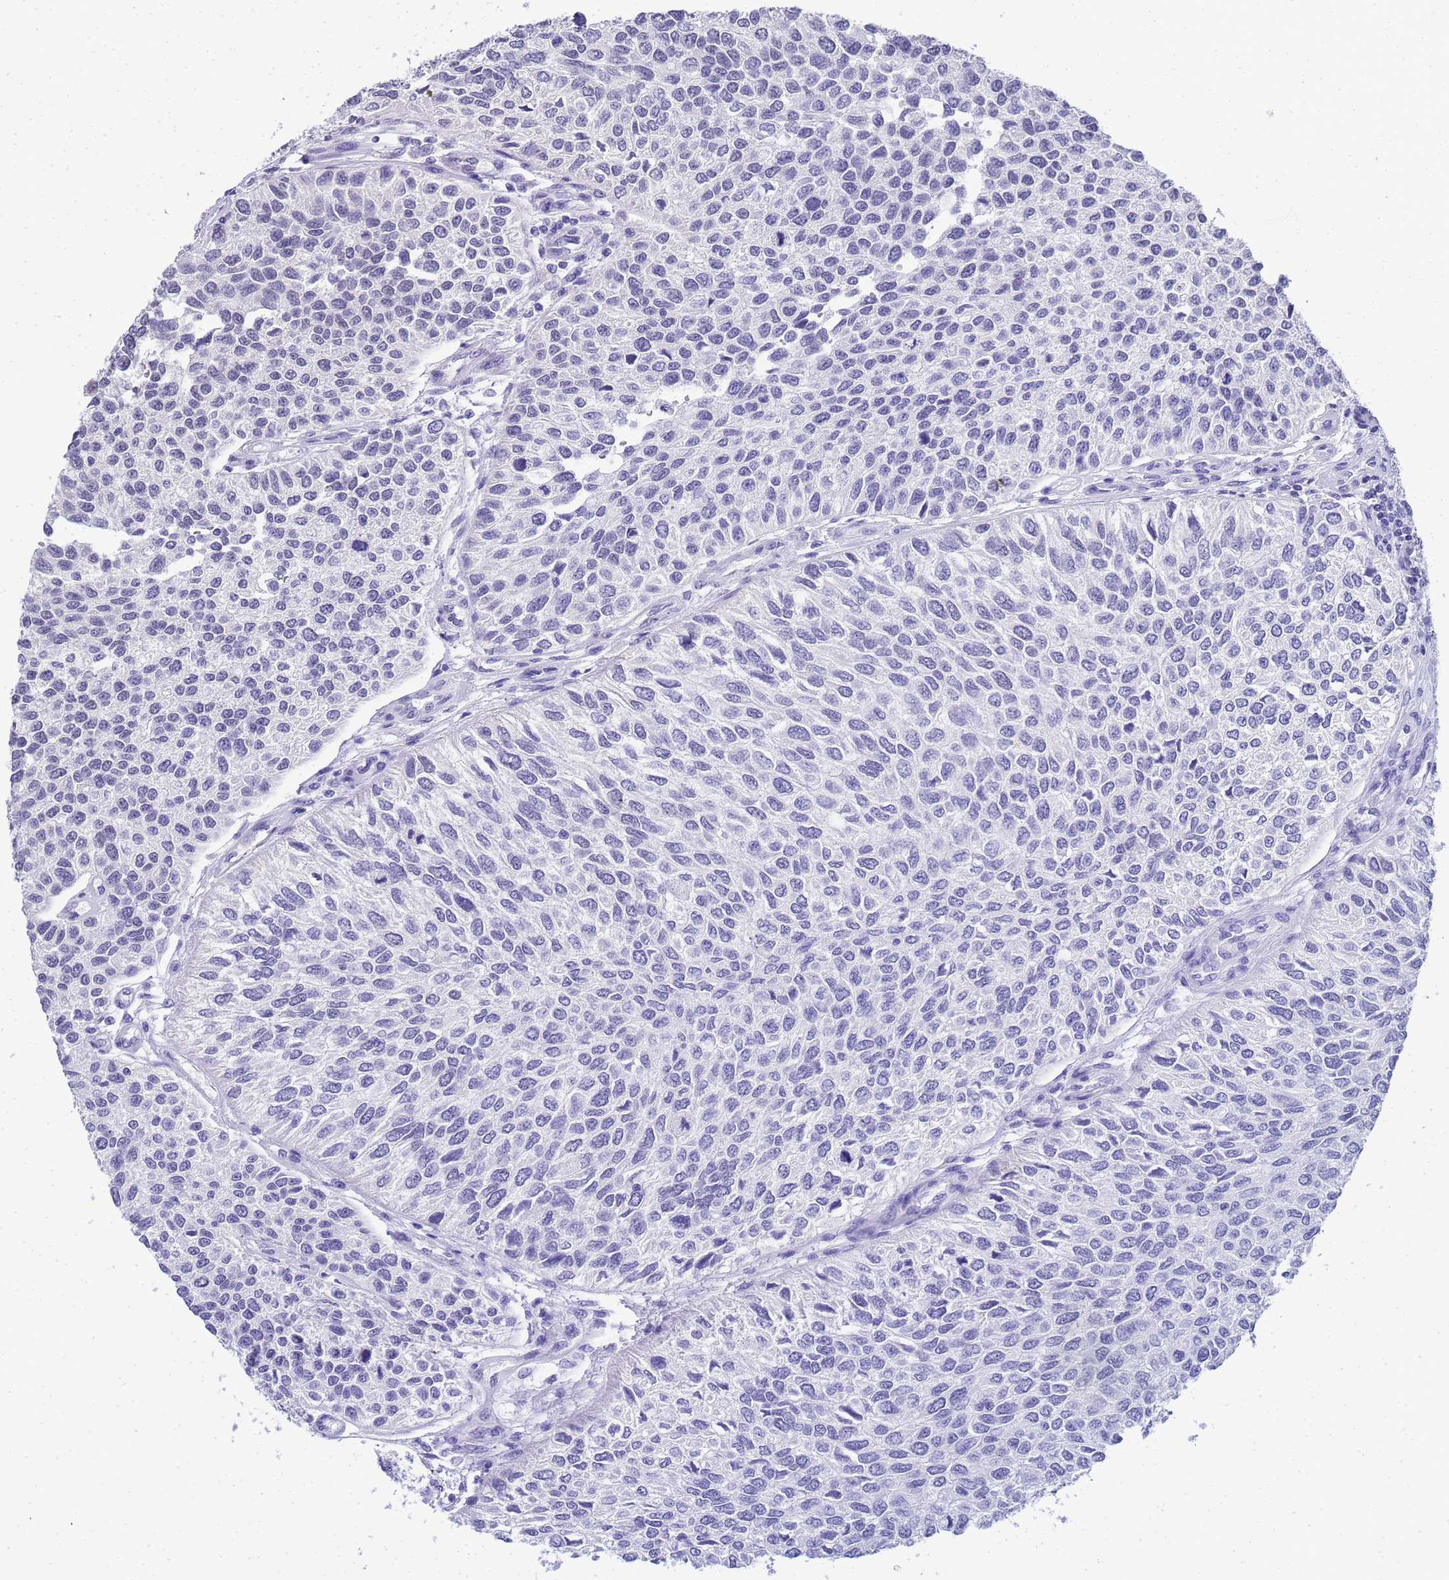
{"staining": {"intensity": "negative", "quantity": "none", "location": "none"}, "tissue": "urothelial cancer", "cell_type": "Tumor cells", "image_type": "cancer", "snomed": [{"axis": "morphology", "description": "Urothelial carcinoma, NOS"}, {"axis": "topography", "description": "Urinary bladder"}], "caption": "High power microscopy micrograph of an immunohistochemistry micrograph of urothelial cancer, revealing no significant expression in tumor cells.", "gene": "MYL7", "patient": {"sex": "male", "age": 55}}